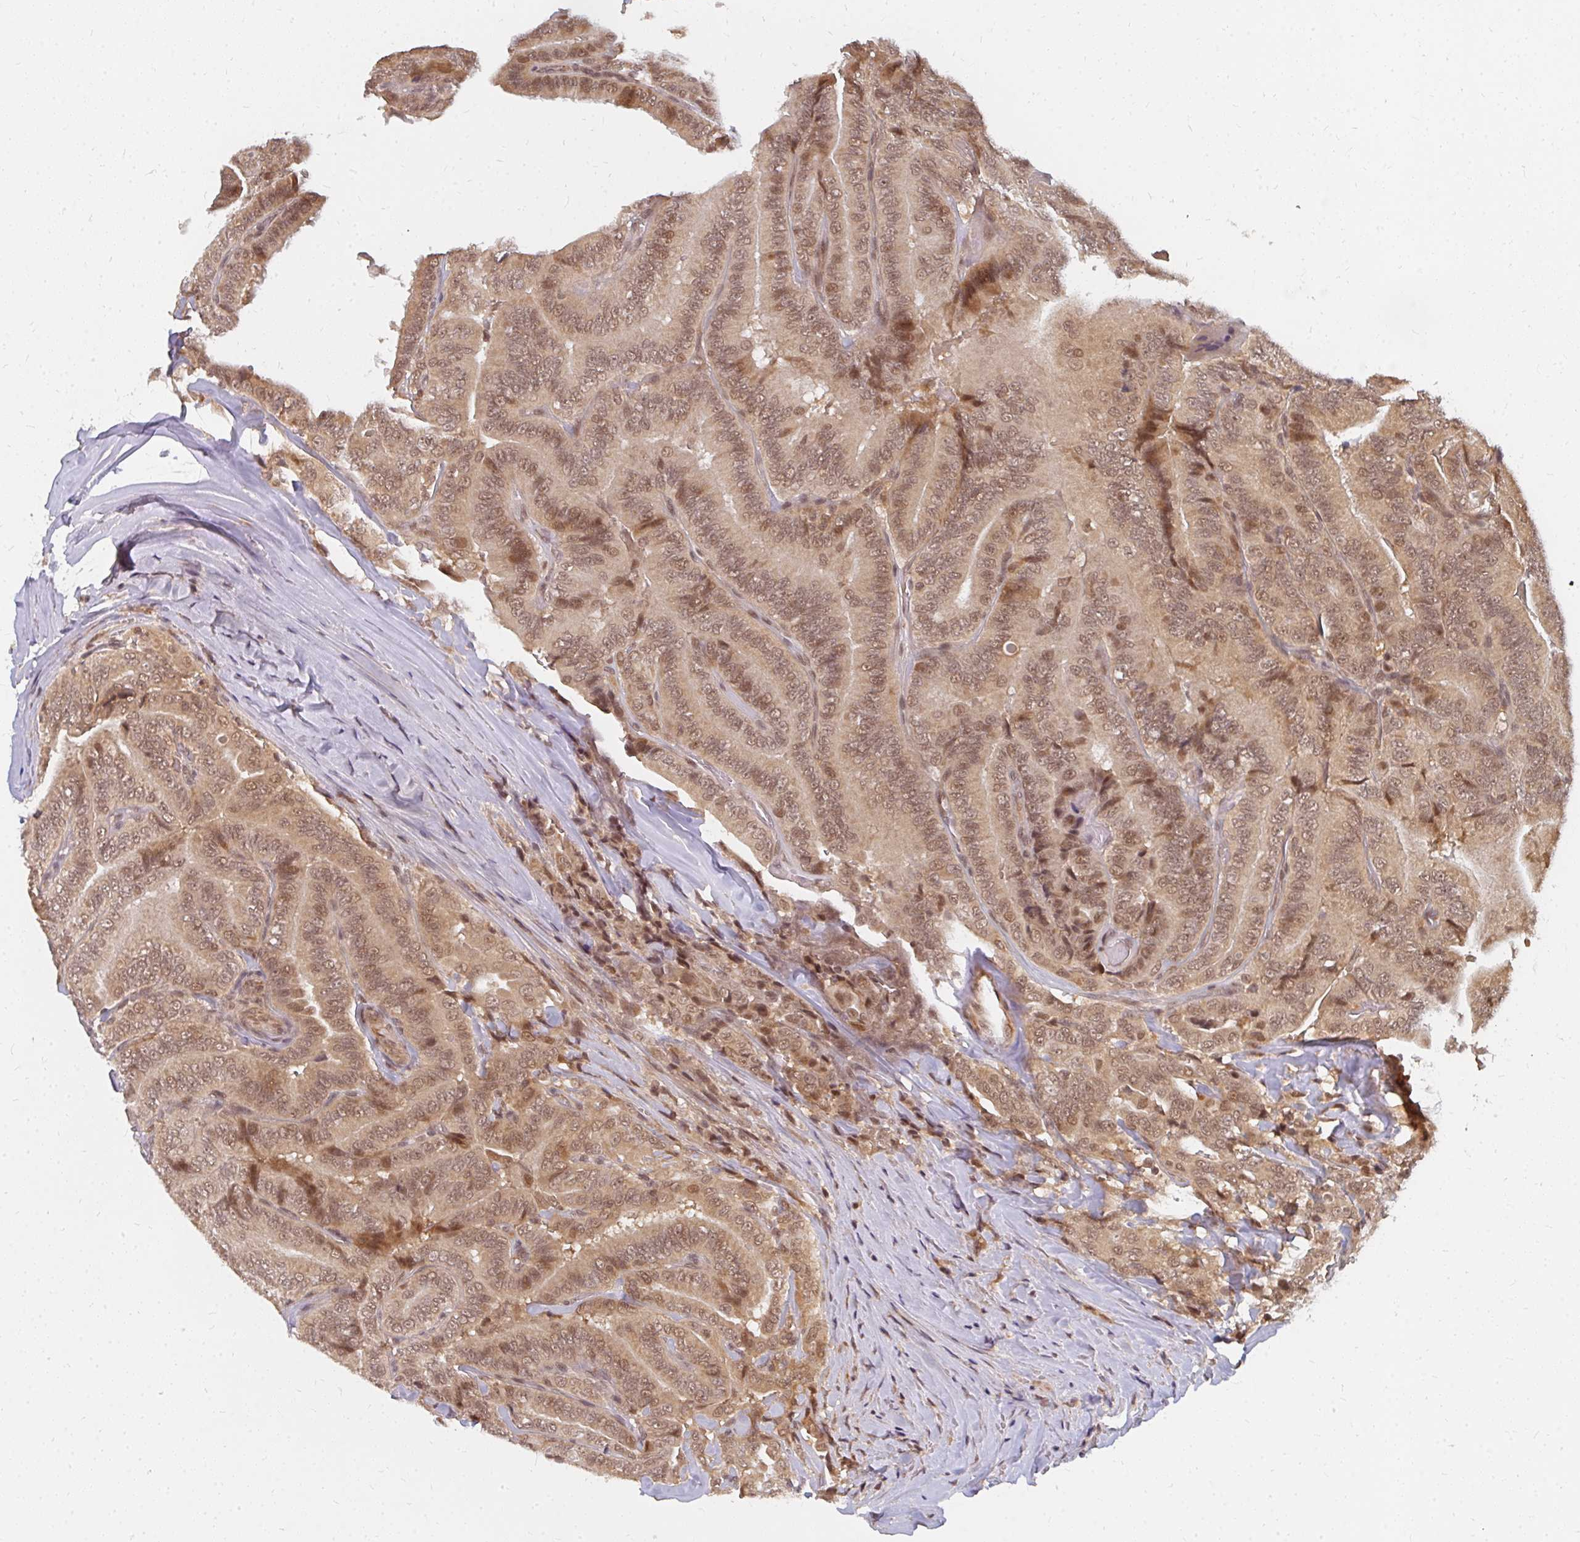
{"staining": {"intensity": "moderate", "quantity": ">75%", "location": "nuclear"}, "tissue": "thyroid cancer", "cell_type": "Tumor cells", "image_type": "cancer", "snomed": [{"axis": "morphology", "description": "Papillary adenocarcinoma, NOS"}, {"axis": "topography", "description": "Thyroid gland"}], "caption": "Immunohistochemistry of thyroid cancer (papillary adenocarcinoma) demonstrates medium levels of moderate nuclear positivity in approximately >75% of tumor cells. (Brightfield microscopy of DAB IHC at high magnification).", "gene": "GTF3C6", "patient": {"sex": "male", "age": 61}}